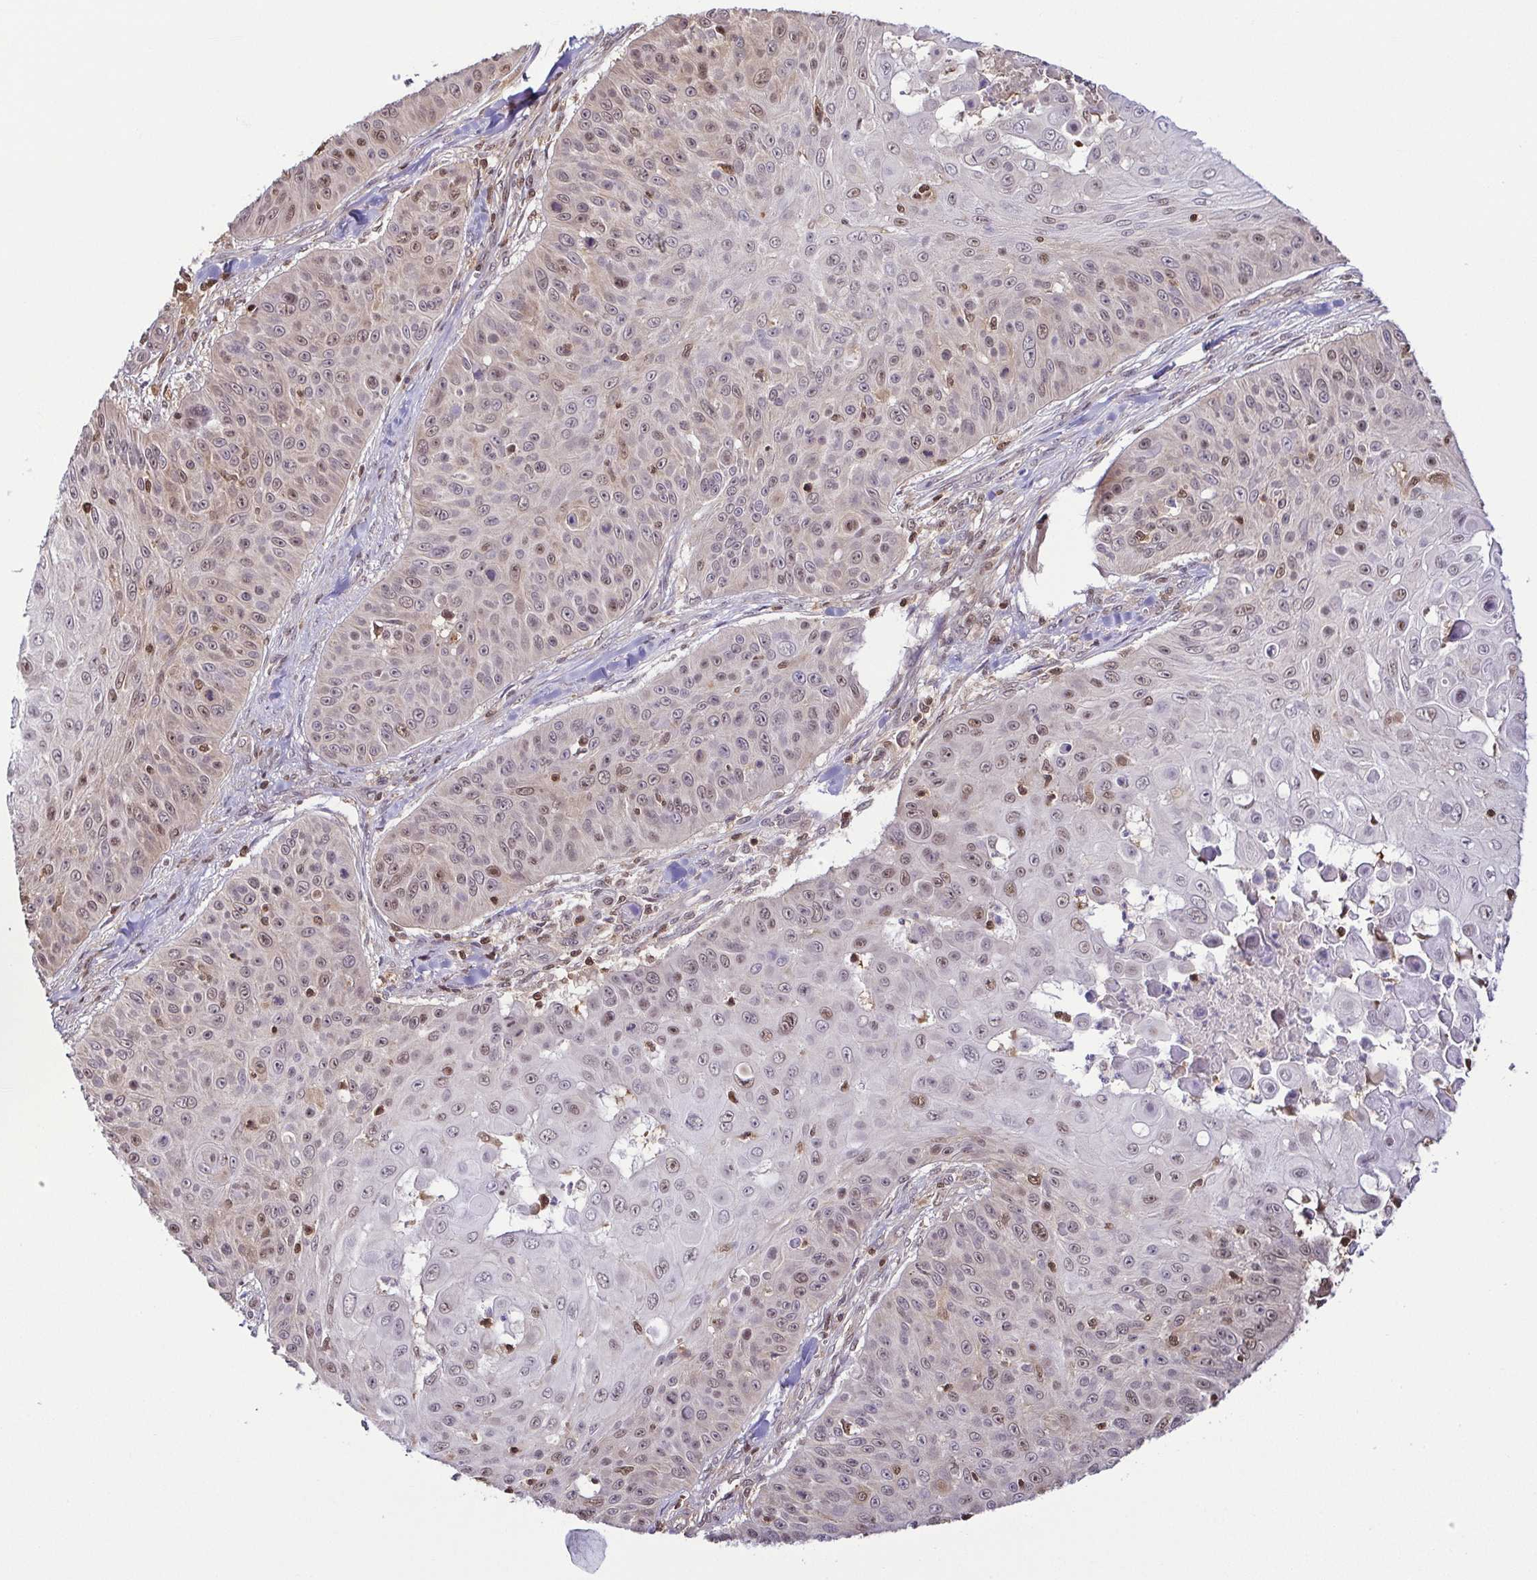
{"staining": {"intensity": "weak", "quantity": "<25%", "location": "nuclear"}, "tissue": "skin cancer", "cell_type": "Tumor cells", "image_type": "cancer", "snomed": [{"axis": "morphology", "description": "Squamous cell carcinoma, NOS"}, {"axis": "topography", "description": "Skin"}], "caption": "High power microscopy micrograph of an IHC micrograph of squamous cell carcinoma (skin), revealing no significant staining in tumor cells. The staining is performed using DAB brown chromogen with nuclei counter-stained in using hematoxylin.", "gene": "PSMB9", "patient": {"sex": "male", "age": 82}}